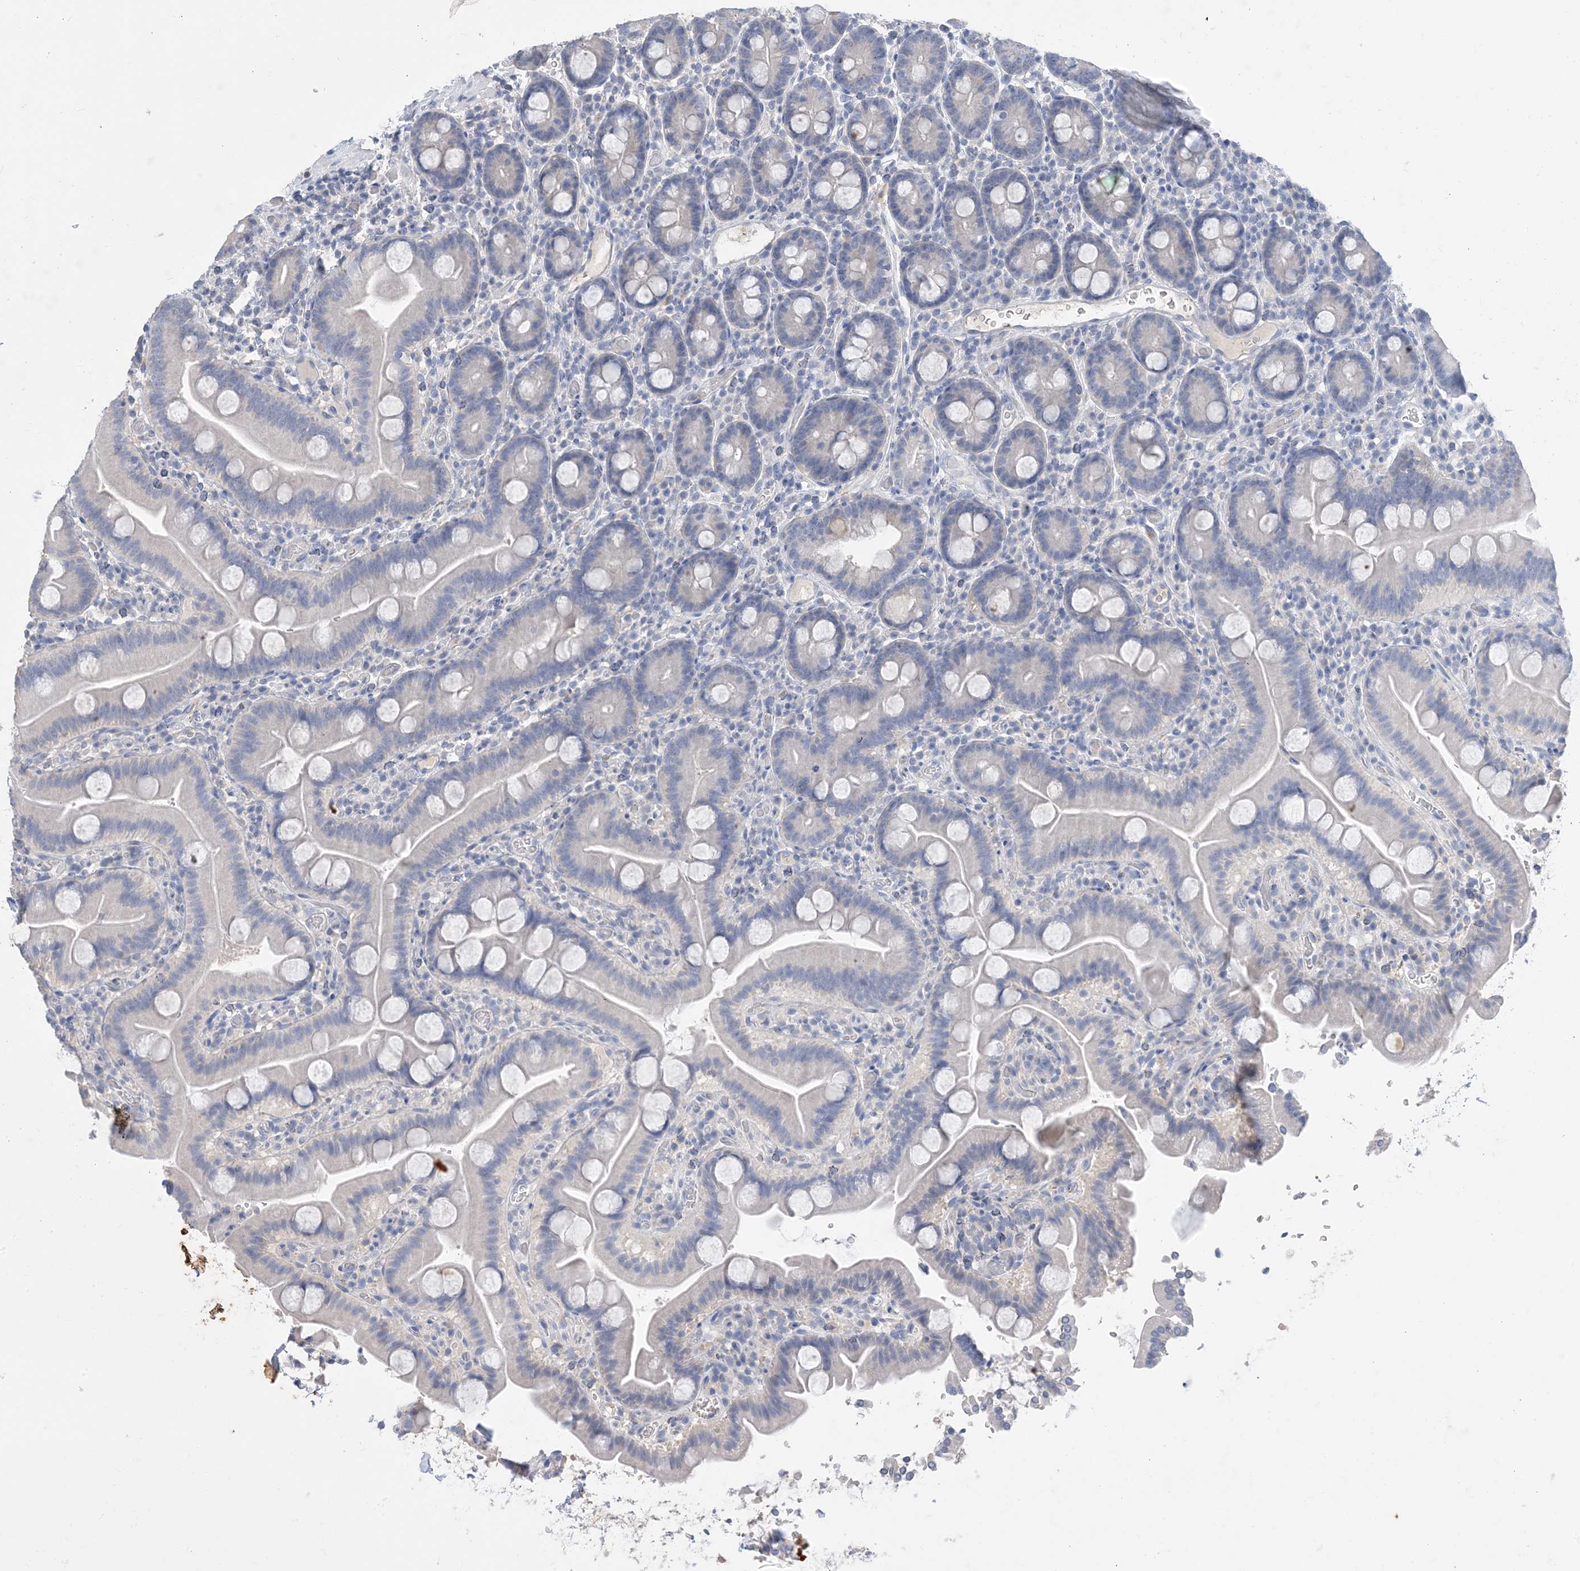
{"staining": {"intensity": "negative", "quantity": "none", "location": "none"}, "tissue": "duodenum", "cell_type": "Glandular cells", "image_type": "normal", "snomed": [{"axis": "morphology", "description": "Normal tissue, NOS"}, {"axis": "topography", "description": "Duodenum"}], "caption": "This is an IHC photomicrograph of unremarkable human duodenum. There is no positivity in glandular cells.", "gene": "KPRP", "patient": {"sex": "male", "age": 55}}